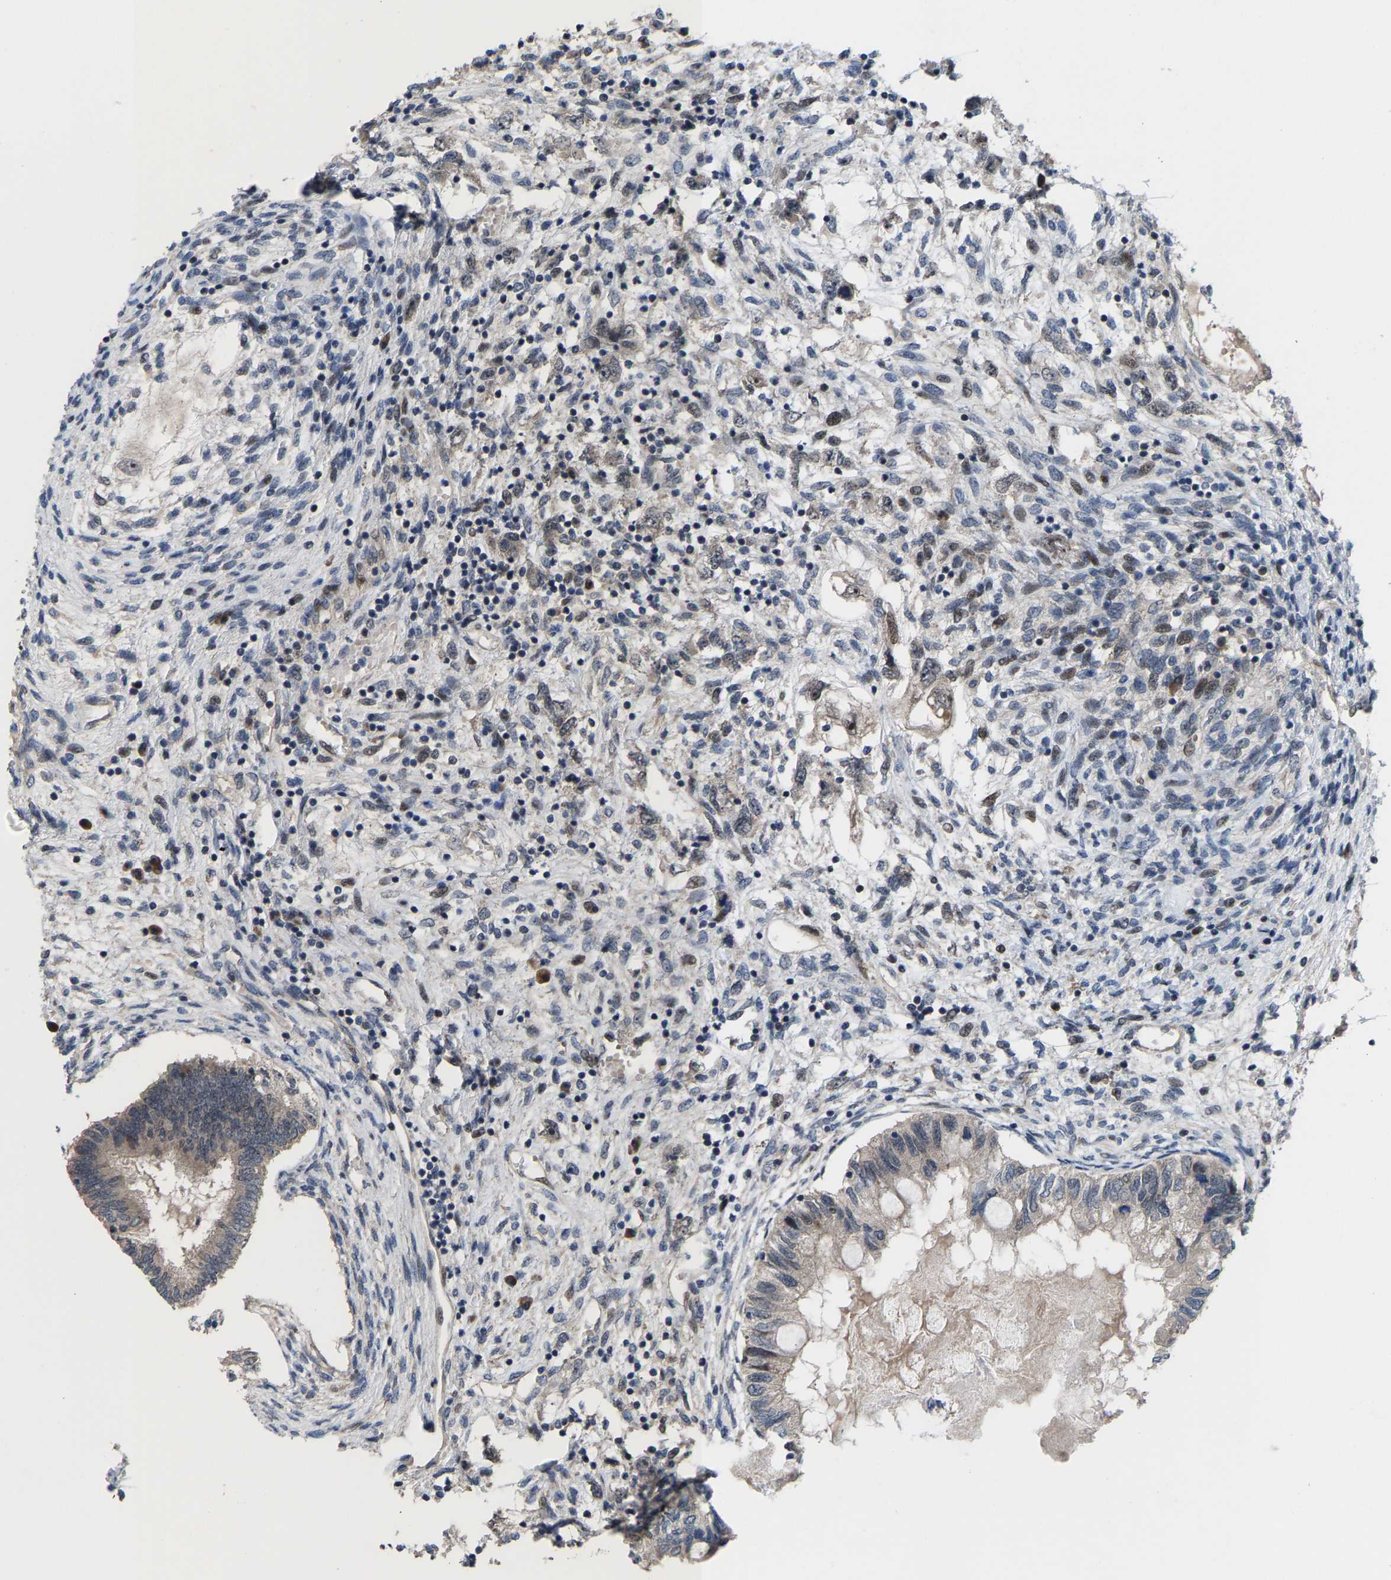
{"staining": {"intensity": "weak", "quantity": "<25%", "location": "cytoplasmic/membranous,nuclear"}, "tissue": "testis cancer", "cell_type": "Tumor cells", "image_type": "cancer", "snomed": [{"axis": "morphology", "description": "Seminoma, NOS"}, {"axis": "topography", "description": "Testis"}], "caption": "The histopathology image exhibits no significant positivity in tumor cells of testis cancer.", "gene": "HAUS6", "patient": {"sex": "male", "age": 28}}